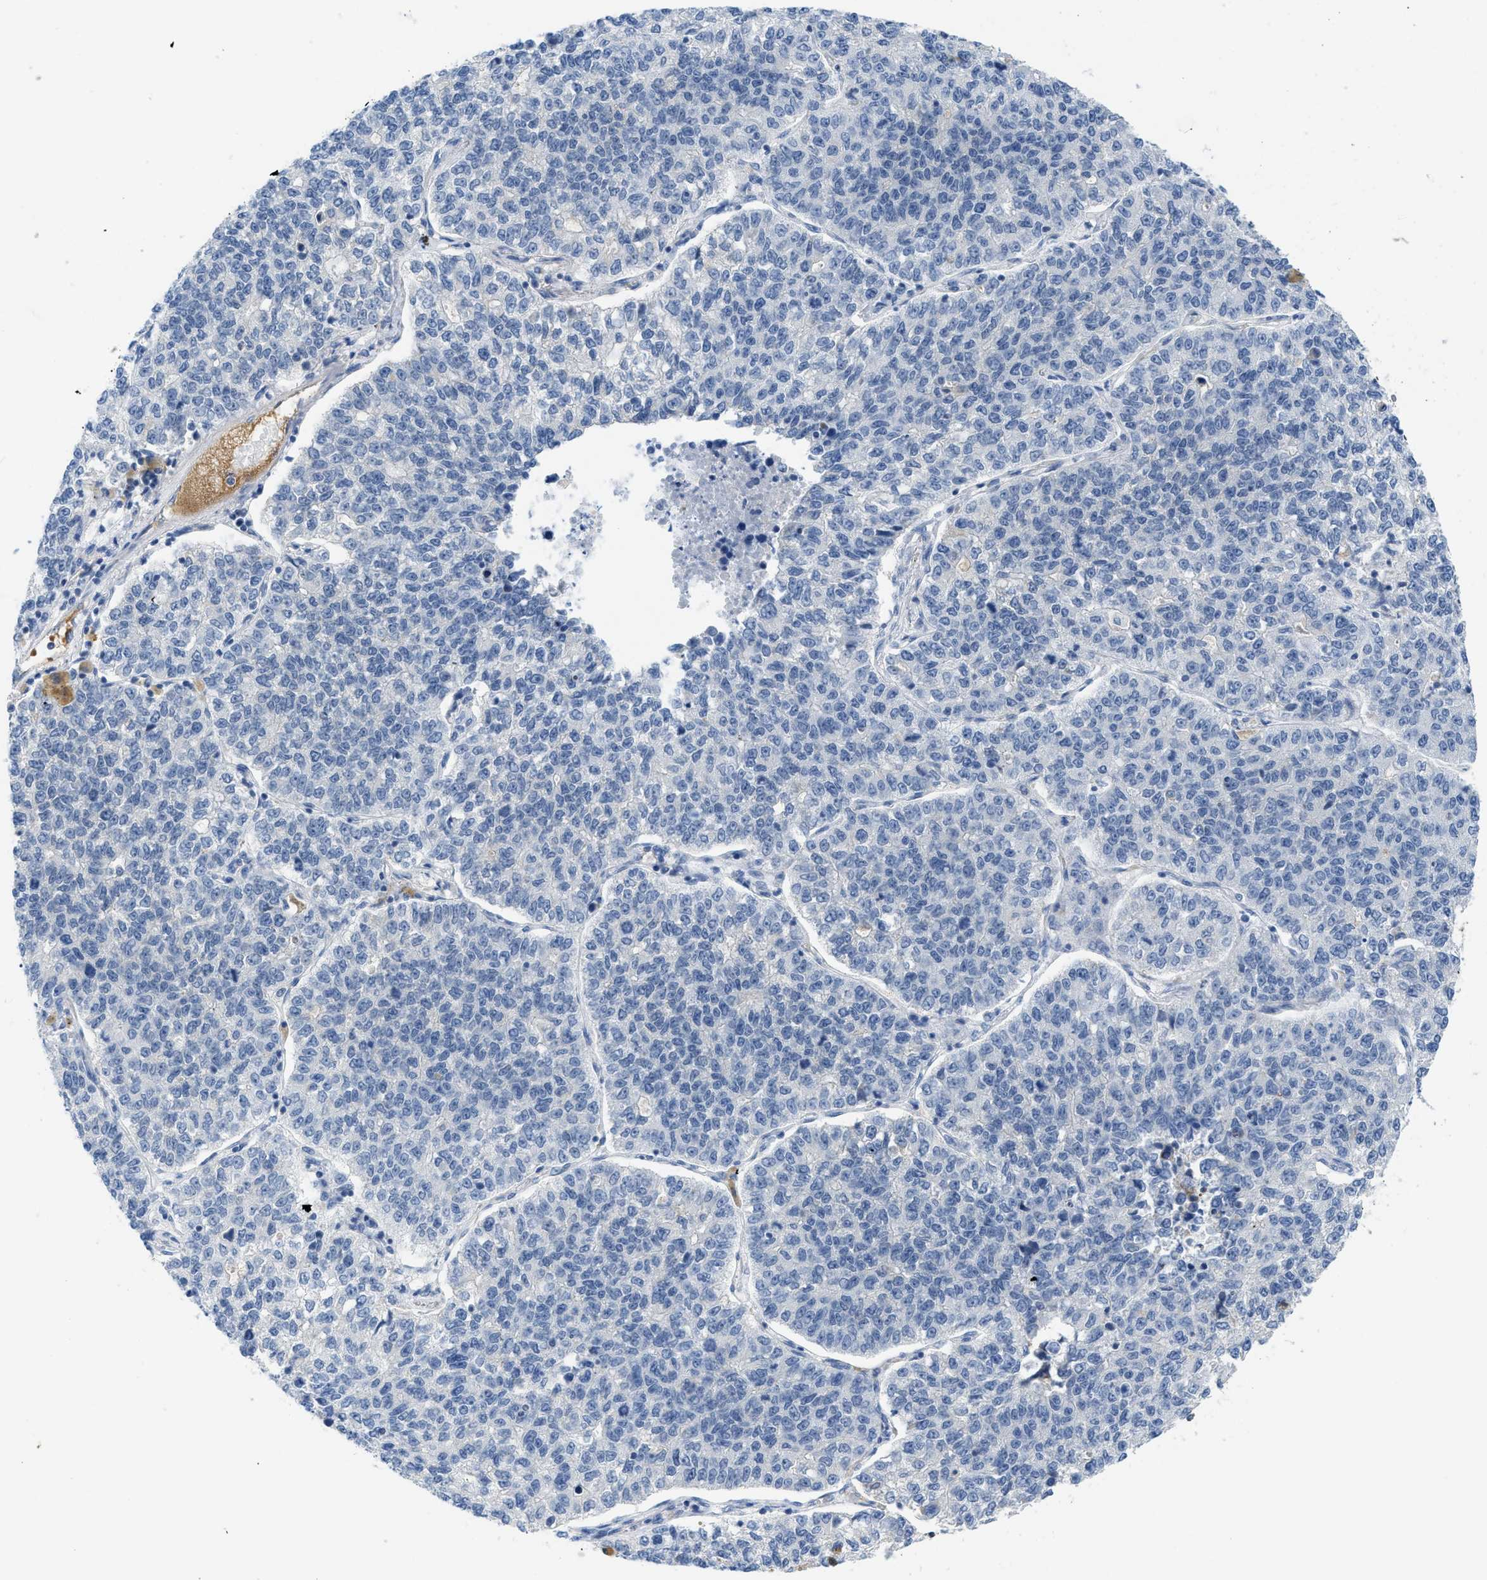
{"staining": {"intensity": "negative", "quantity": "none", "location": "none"}, "tissue": "lung cancer", "cell_type": "Tumor cells", "image_type": "cancer", "snomed": [{"axis": "morphology", "description": "Adenocarcinoma, NOS"}, {"axis": "topography", "description": "Lung"}], "caption": "The image shows no staining of tumor cells in lung cancer. (DAB IHC with hematoxylin counter stain).", "gene": "GATD3", "patient": {"sex": "male", "age": 49}}